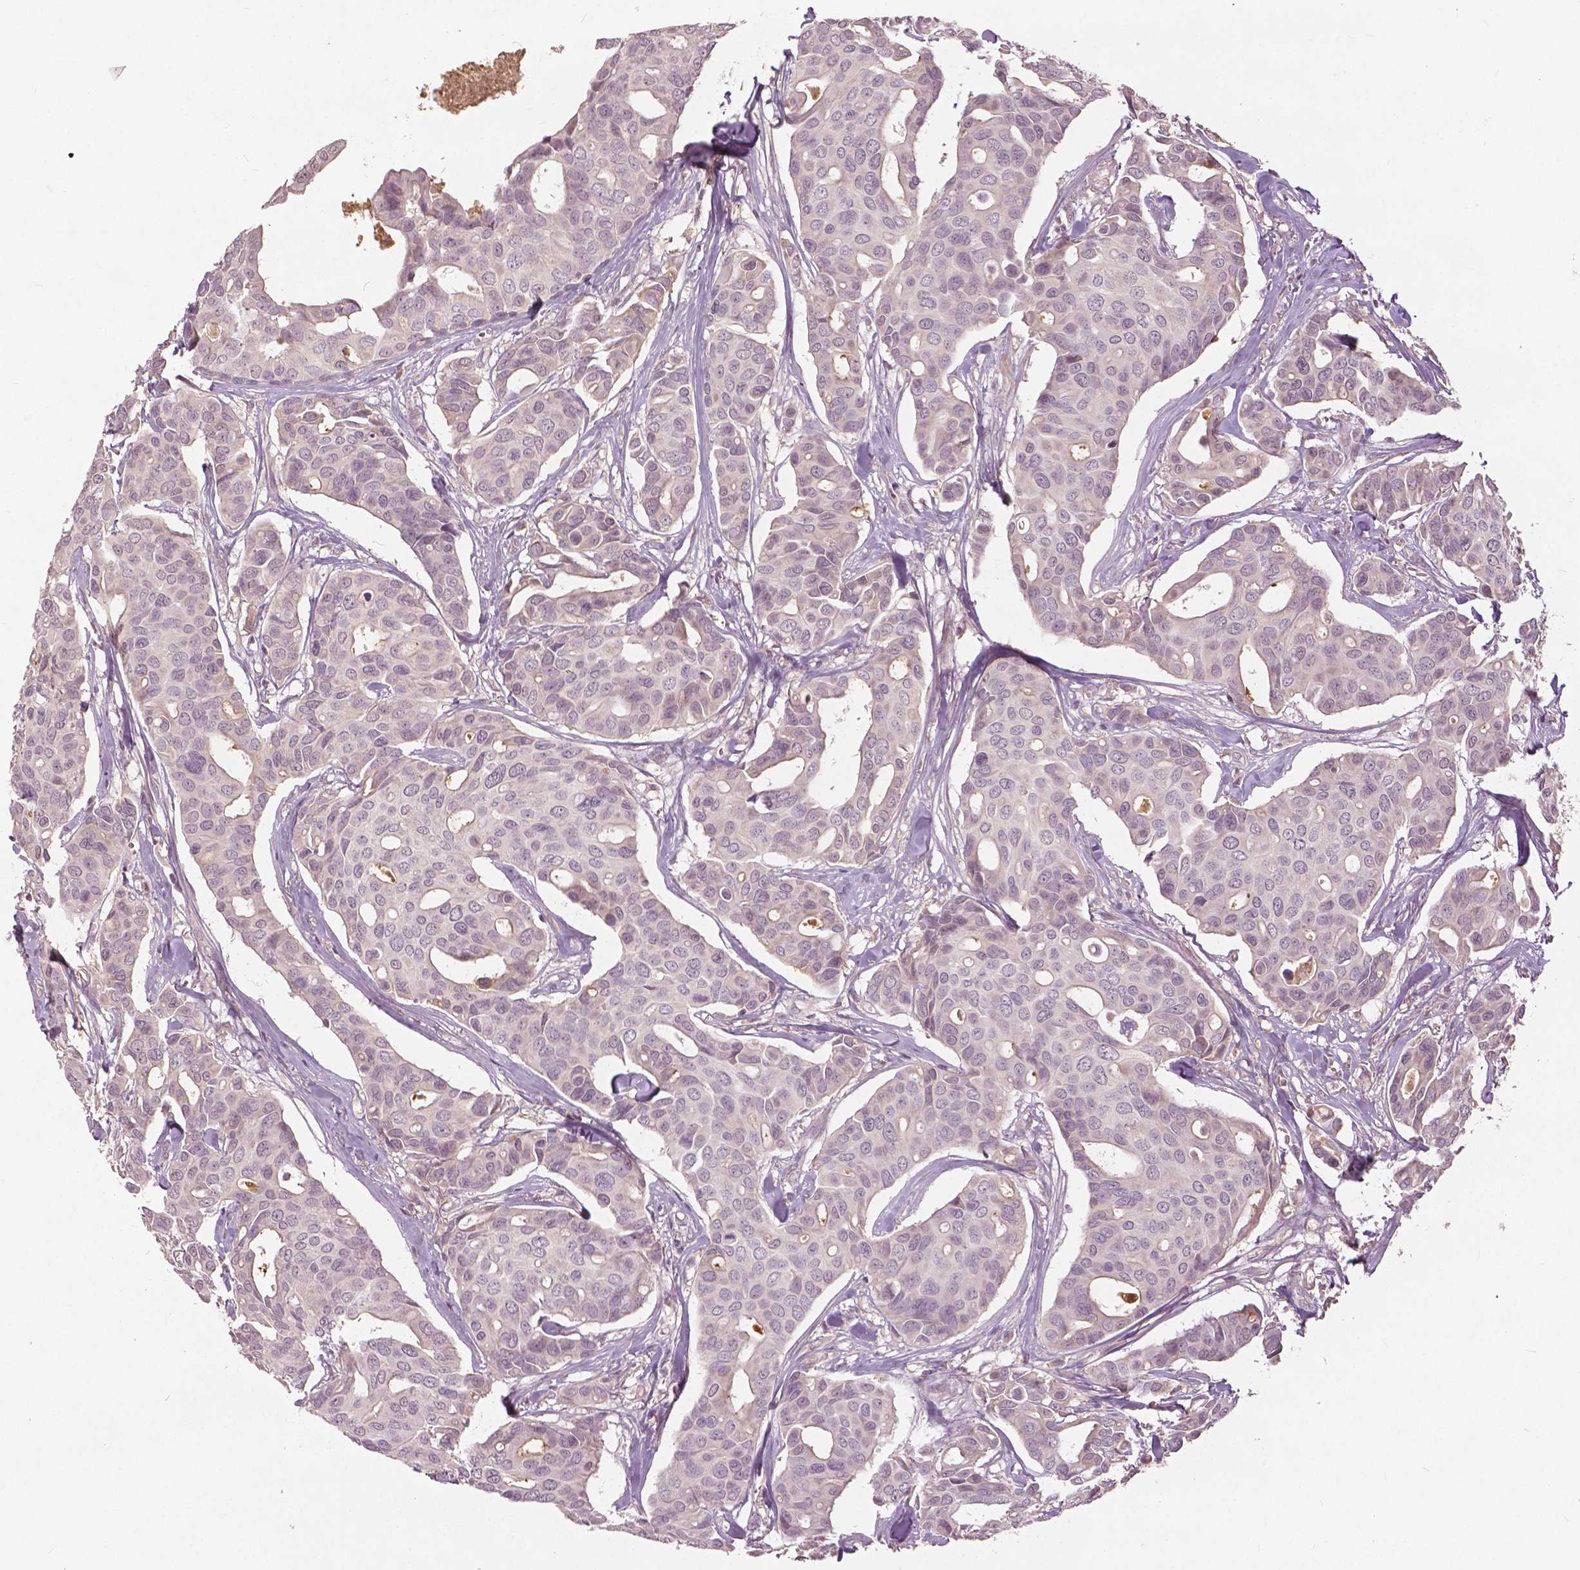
{"staining": {"intensity": "negative", "quantity": "none", "location": "none"}, "tissue": "breast cancer", "cell_type": "Tumor cells", "image_type": "cancer", "snomed": [{"axis": "morphology", "description": "Duct carcinoma"}, {"axis": "topography", "description": "Breast"}], "caption": "Image shows no significant protein expression in tumor cells of breast intraductal carcinoma.", "gene": "ANGPTL4", "patient": {"sex": "female", "age": 54}}